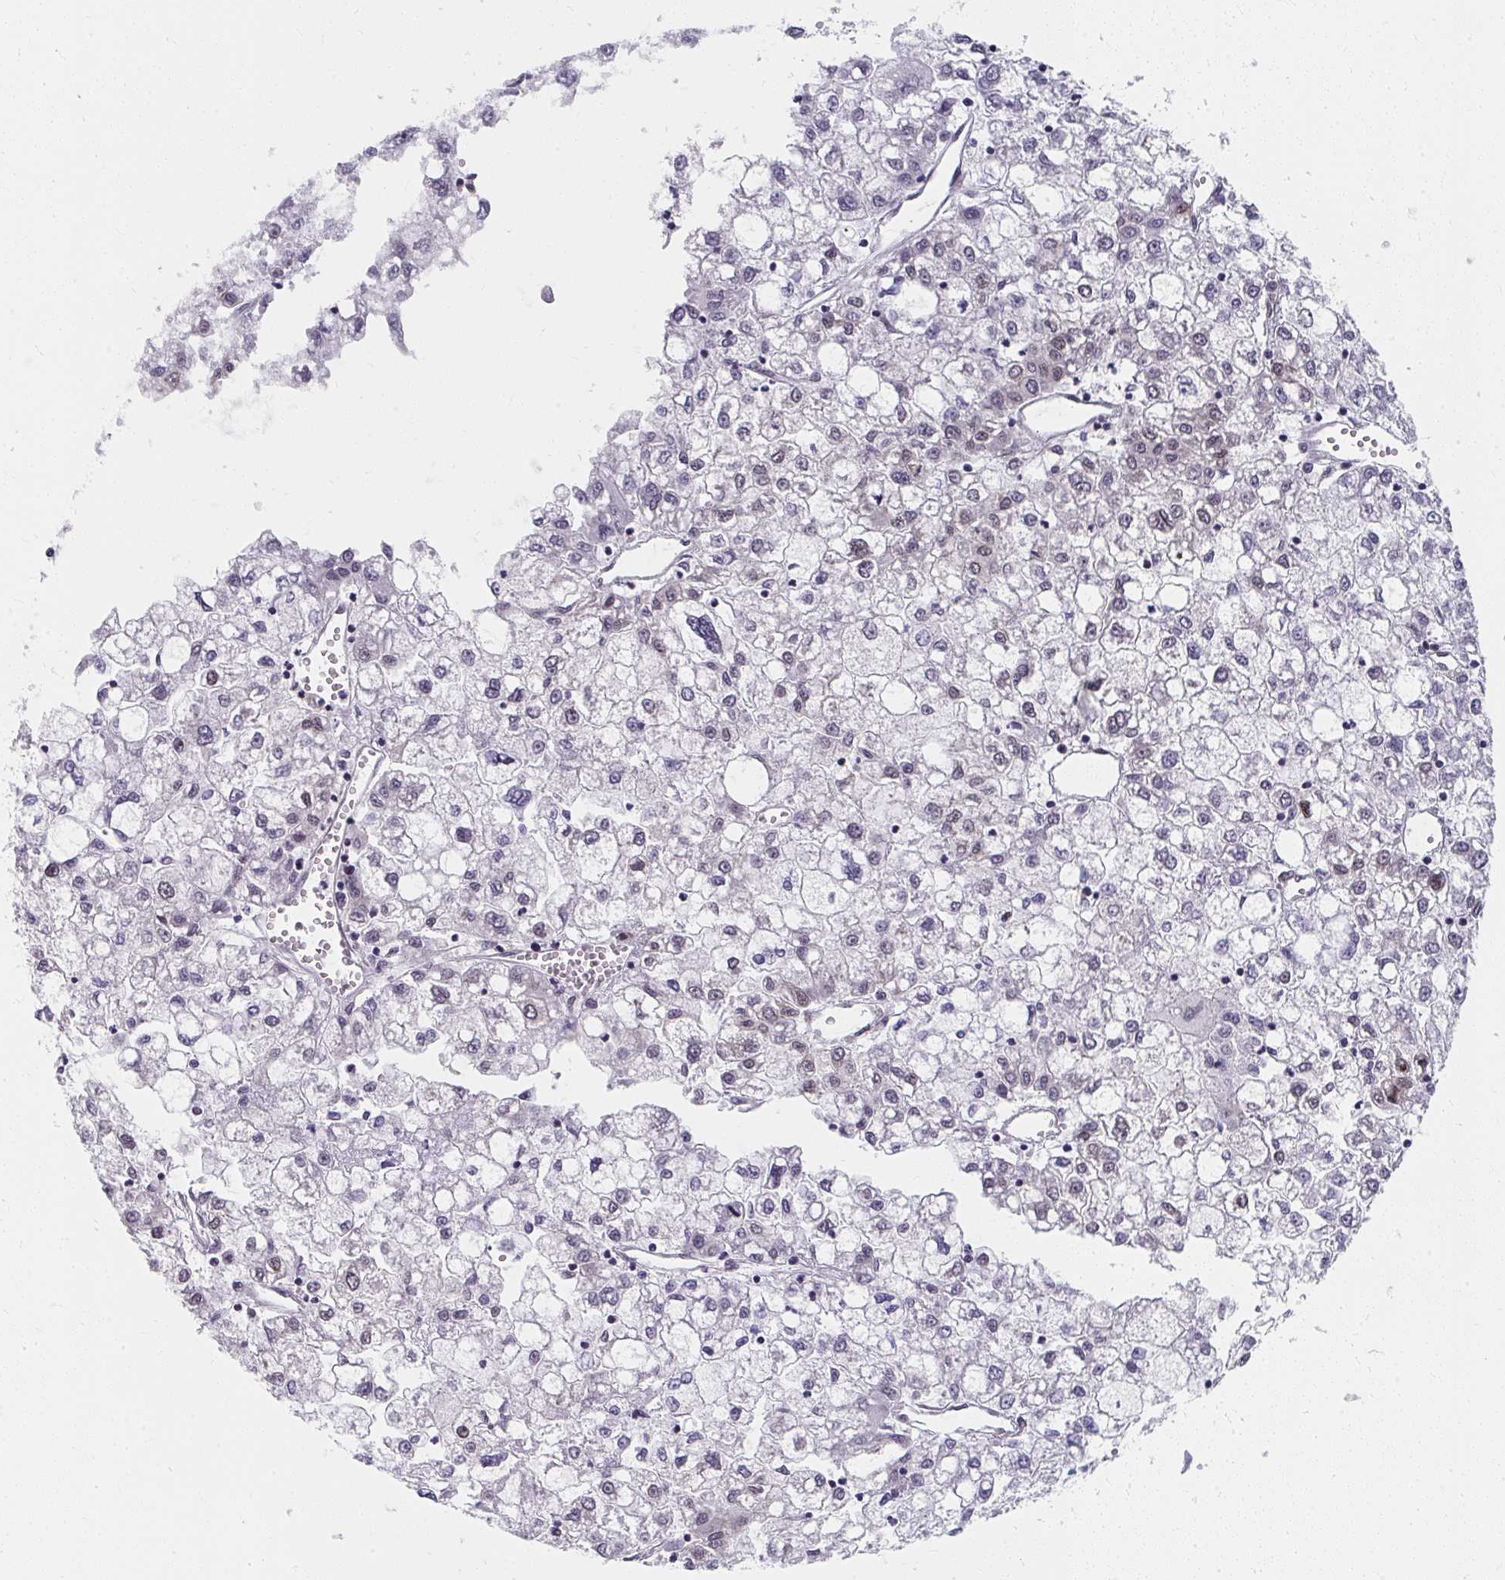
{"staining": {"intensity": "weak", "quantity": "<25%", "location": "nuclear"}, "tissue": "liver cancer", "cell_type": "Tumor cells", "image_type": "cancer", "snomed": [{"axis": "morphology", "description": "Carcinoma, Hepatocellular, NOS"}, {"axis": "topography", "description": "Liver"}], "caption": "IHC photomicrograph of neoplastic tissue: liver cancer stained with DAB exhibits no significant protein staining in tumor cells.", "gene": "SYNCRIP", "patient": {"sex": "male", "age": 40}}